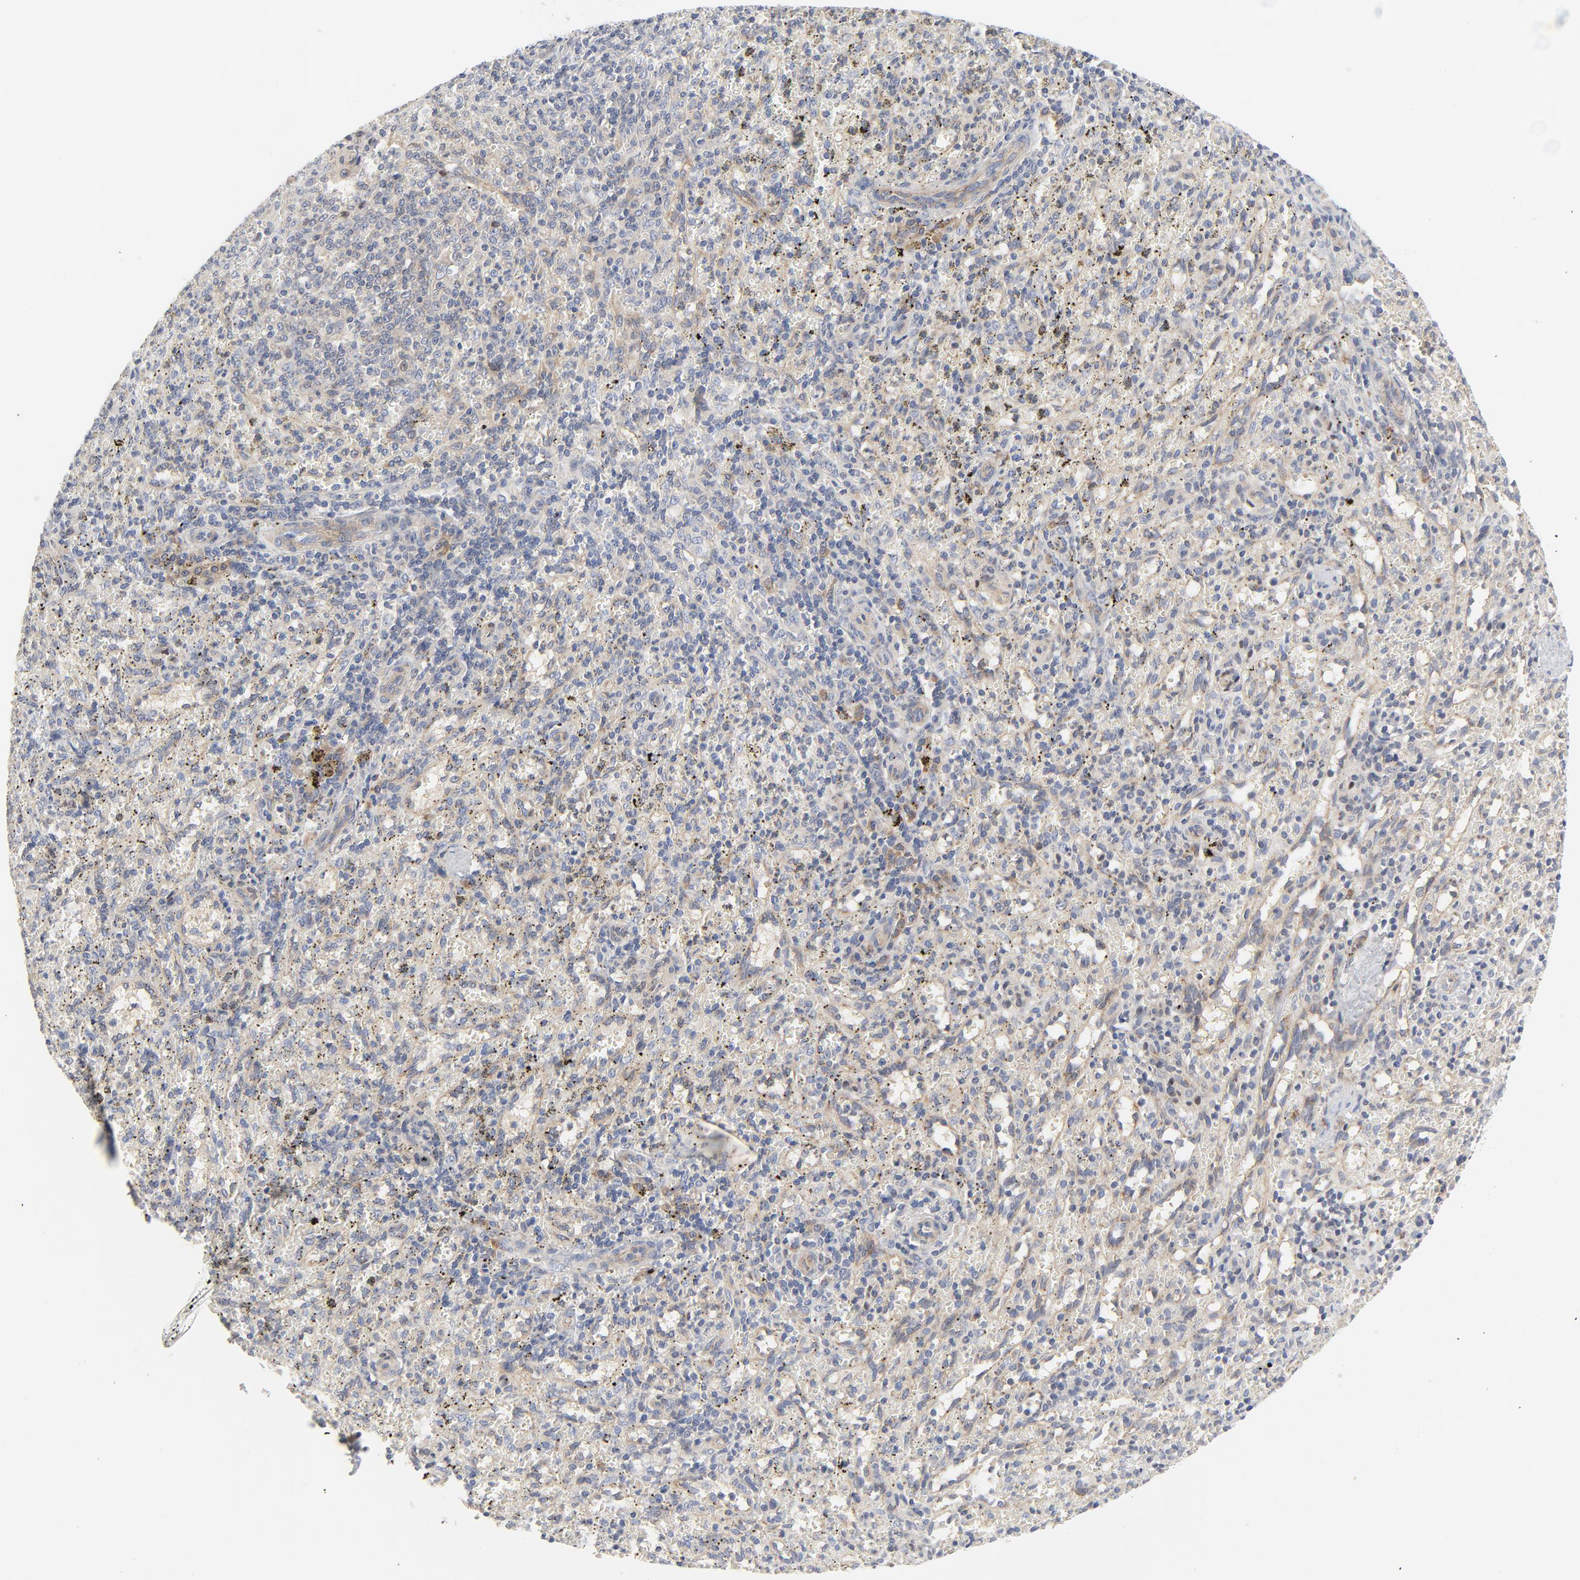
{"staining": {"intensity": "negative", "quantity": "none", "location": "none"}, "tissue": "spleen", "cell_type": "Cells in red pulp", "image_type": "normal", "snomed": [{"axis": "morphology", "description": "Normal tissue, NOS"}, {"axis": "topography", "description": "Spleen"}], "caption": "This histopathology image is of benign spleen stained with immunohistochemistry to label a protein in brown with the nuclei are counter-stained blue. There is no staining in cells in red pulp. (DAB (3,3'-diaminobenzidine) IHC with hematoxylin counter stain).", "gene": "BAD", "patient": {"sex": "female", "age": 10}}